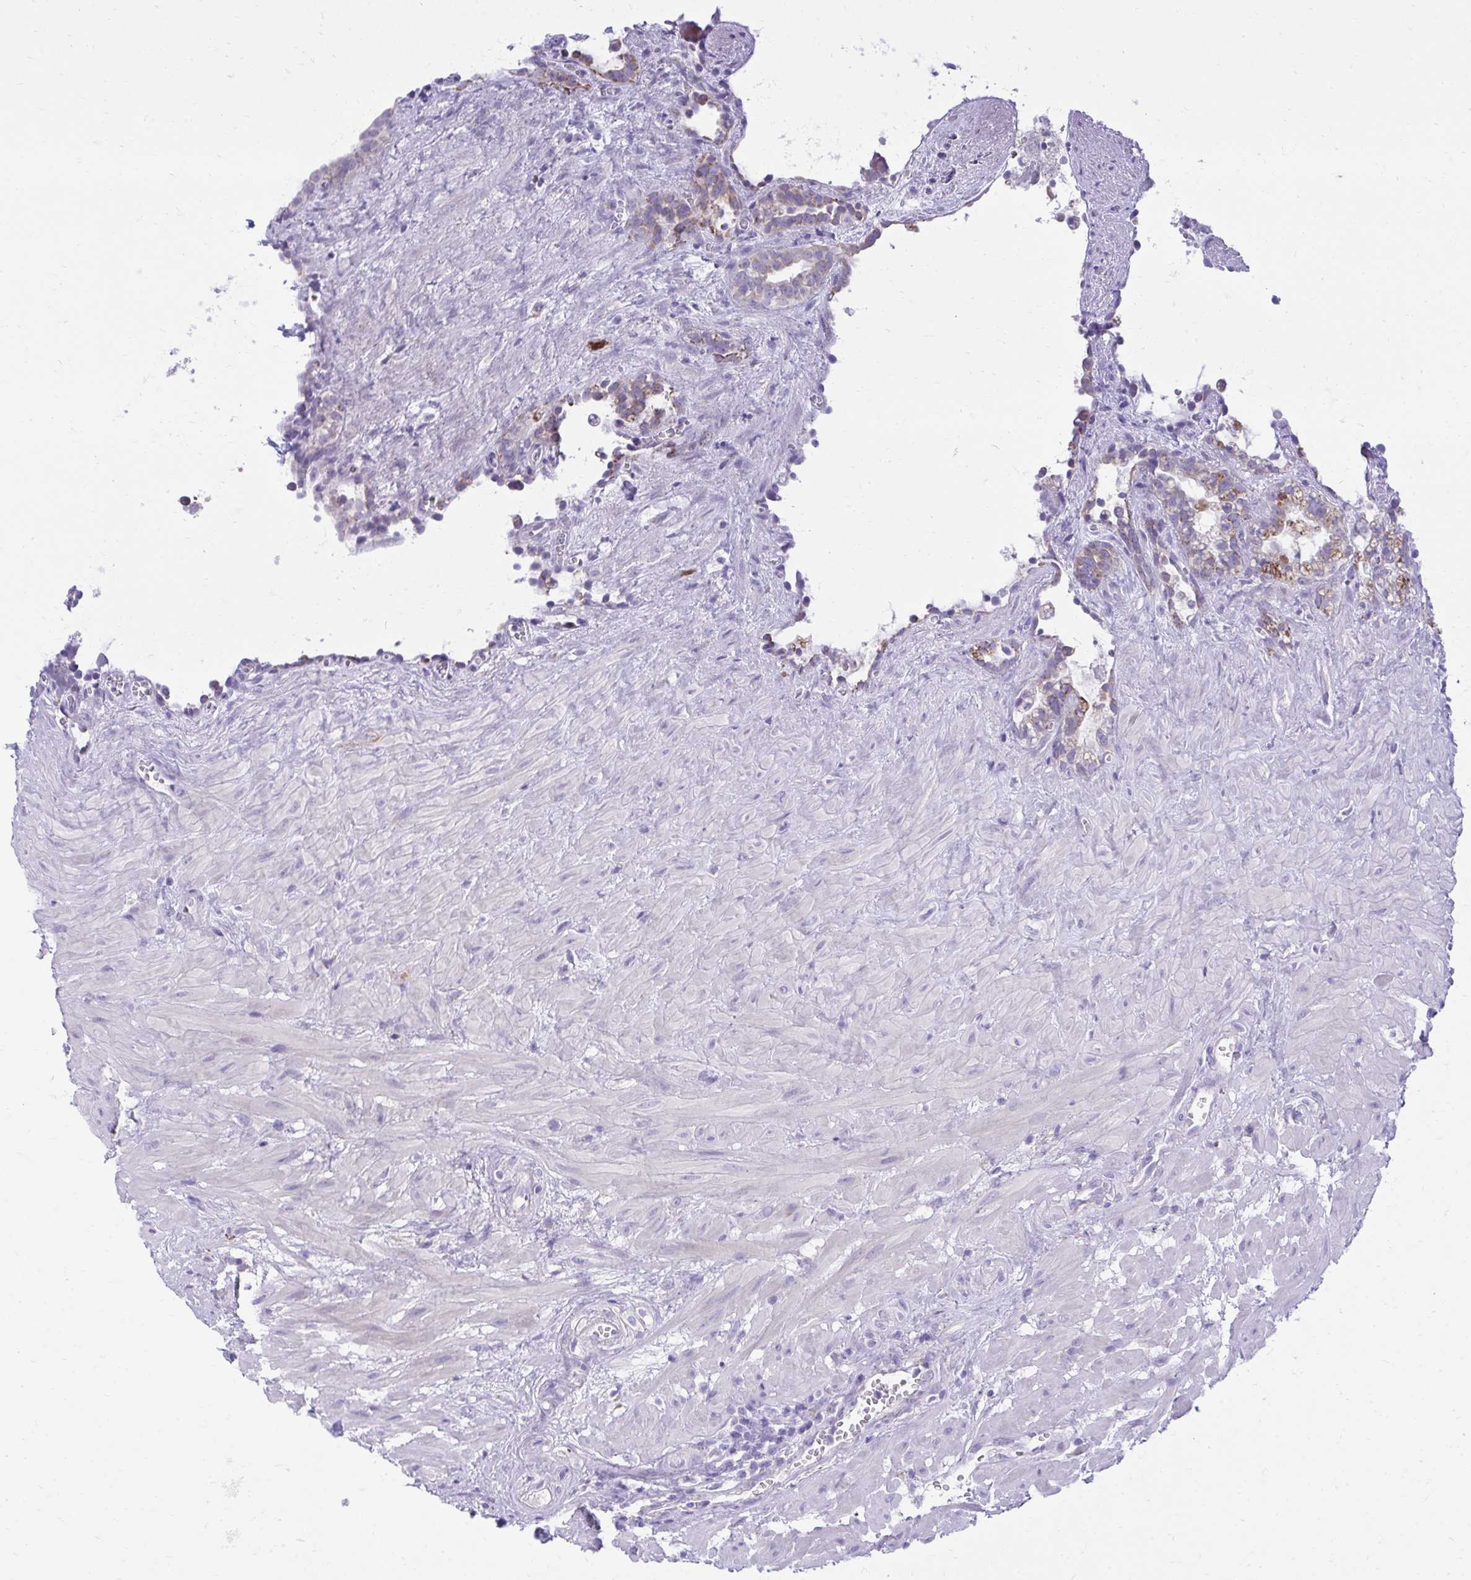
{"staining": {"intensity": "moderate", "quantity": "<25%", "location": "cytoplasmic/membranous"}, "tissue": "seminal vesicle", "cell_type": "Glandular cells", "image_type": "normal", "snomed": [{"axis": "morphology", "description": "Normal tissue, NOS"}, {"axis": "topography", "description": "Seminal veicle"}], "caption": "DAB immunohistochemical staining of unremarkable human seminal vesicle displays moderate cytoplasmic/membranous protein staining in about <25% of glandular cells. (DAB (3,3'-diaminobenzidine) IHC, brown staining for protein, blue staining for nuclei).", "gene": "AIG1", "patient": {"sex": "male", "age": 76}}